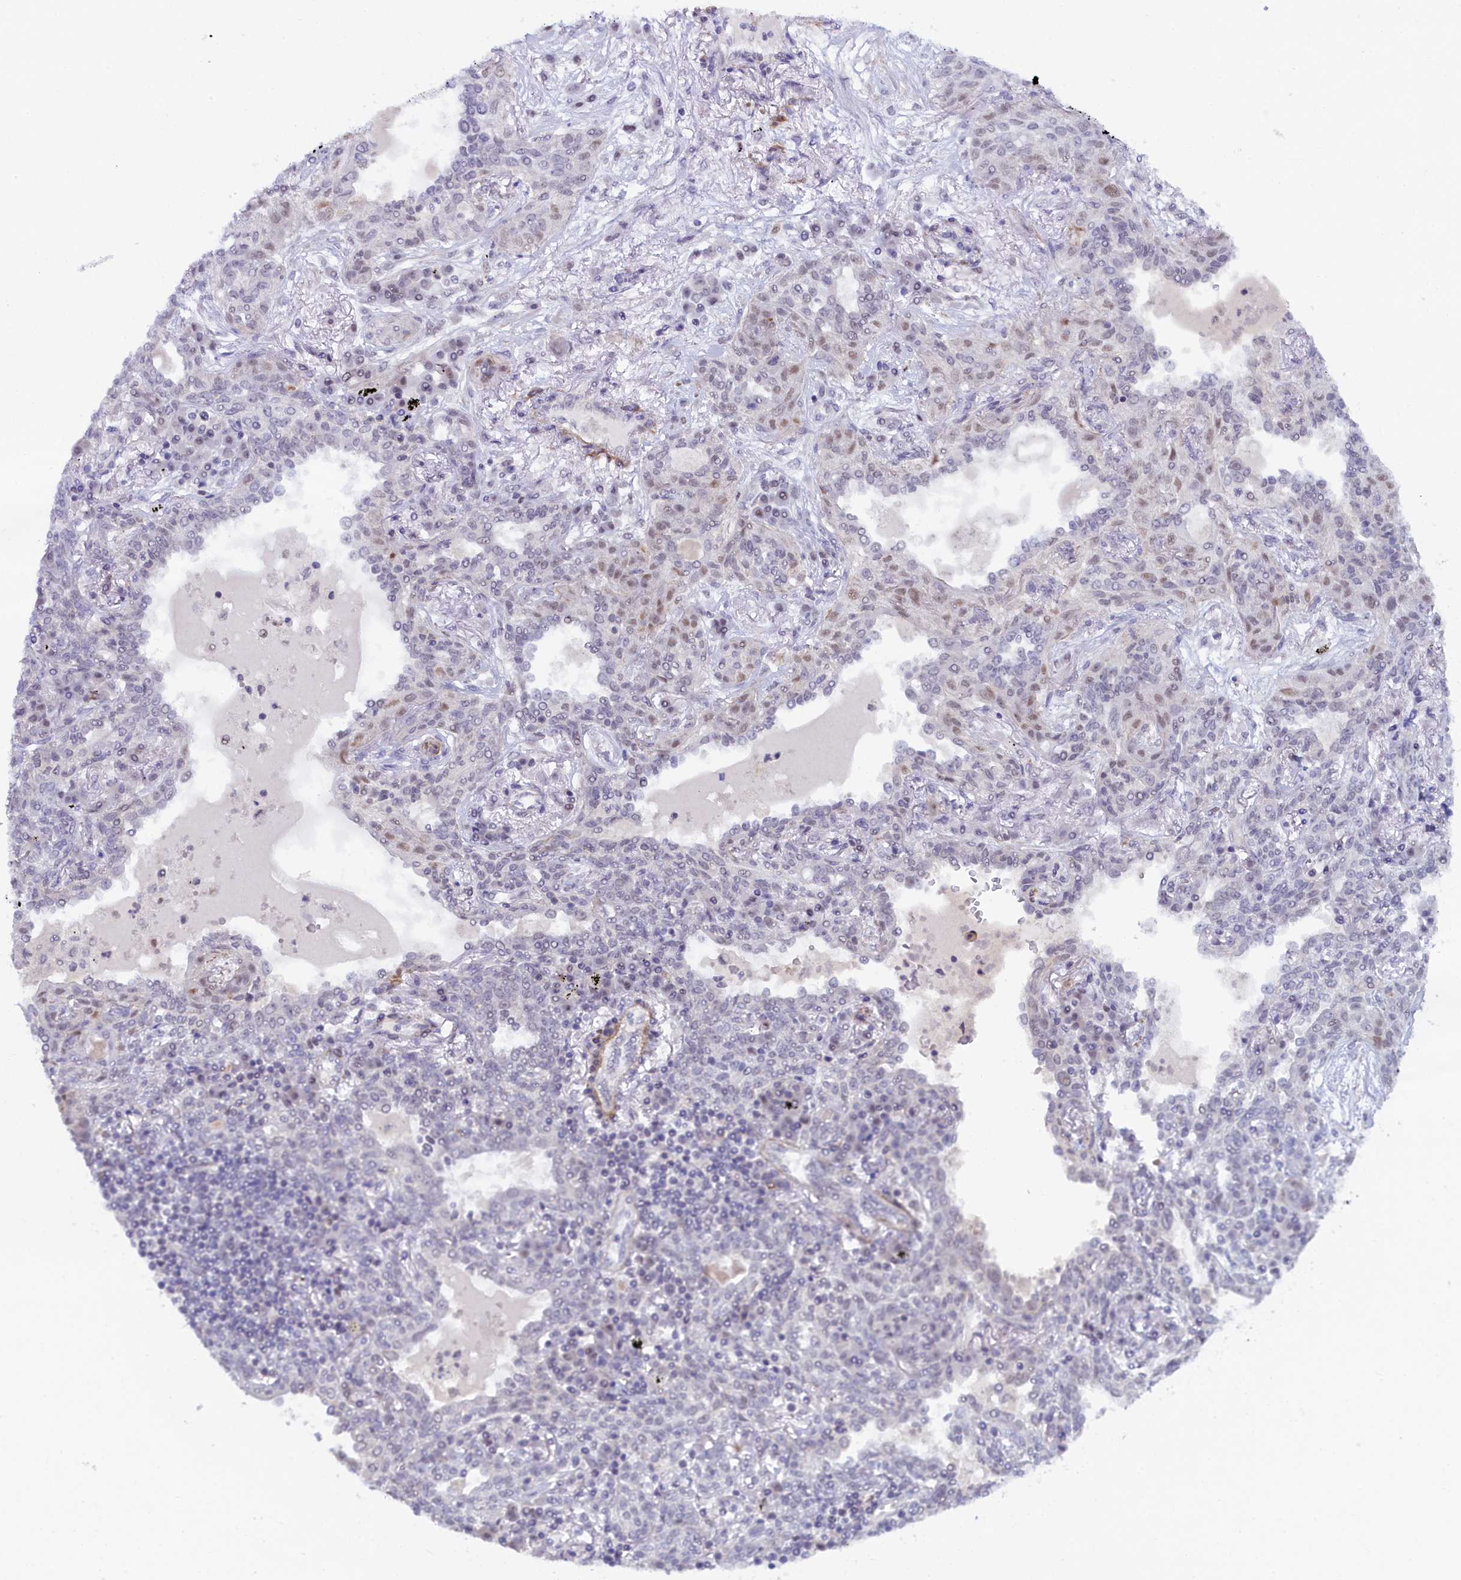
{"staining": {"intensity": "weak", "quantity": "<25%", "location": "nuclear"}, "tissue": "lung cancer", "cell_type": "Tumor cells", "image_type": "cancer", "snomed": [{"axis": "morphology", "description": "Squamous cell carcinoma, NOS"}, {"axis": "topography", "description": "Lung"}], "caption": "Human squamous cell carcinoma (lung) stained for a protein using IHC reveals no staining in tumor cells.", "gene": "INTS14", "patient": {"sex": "female", "age": 70}}